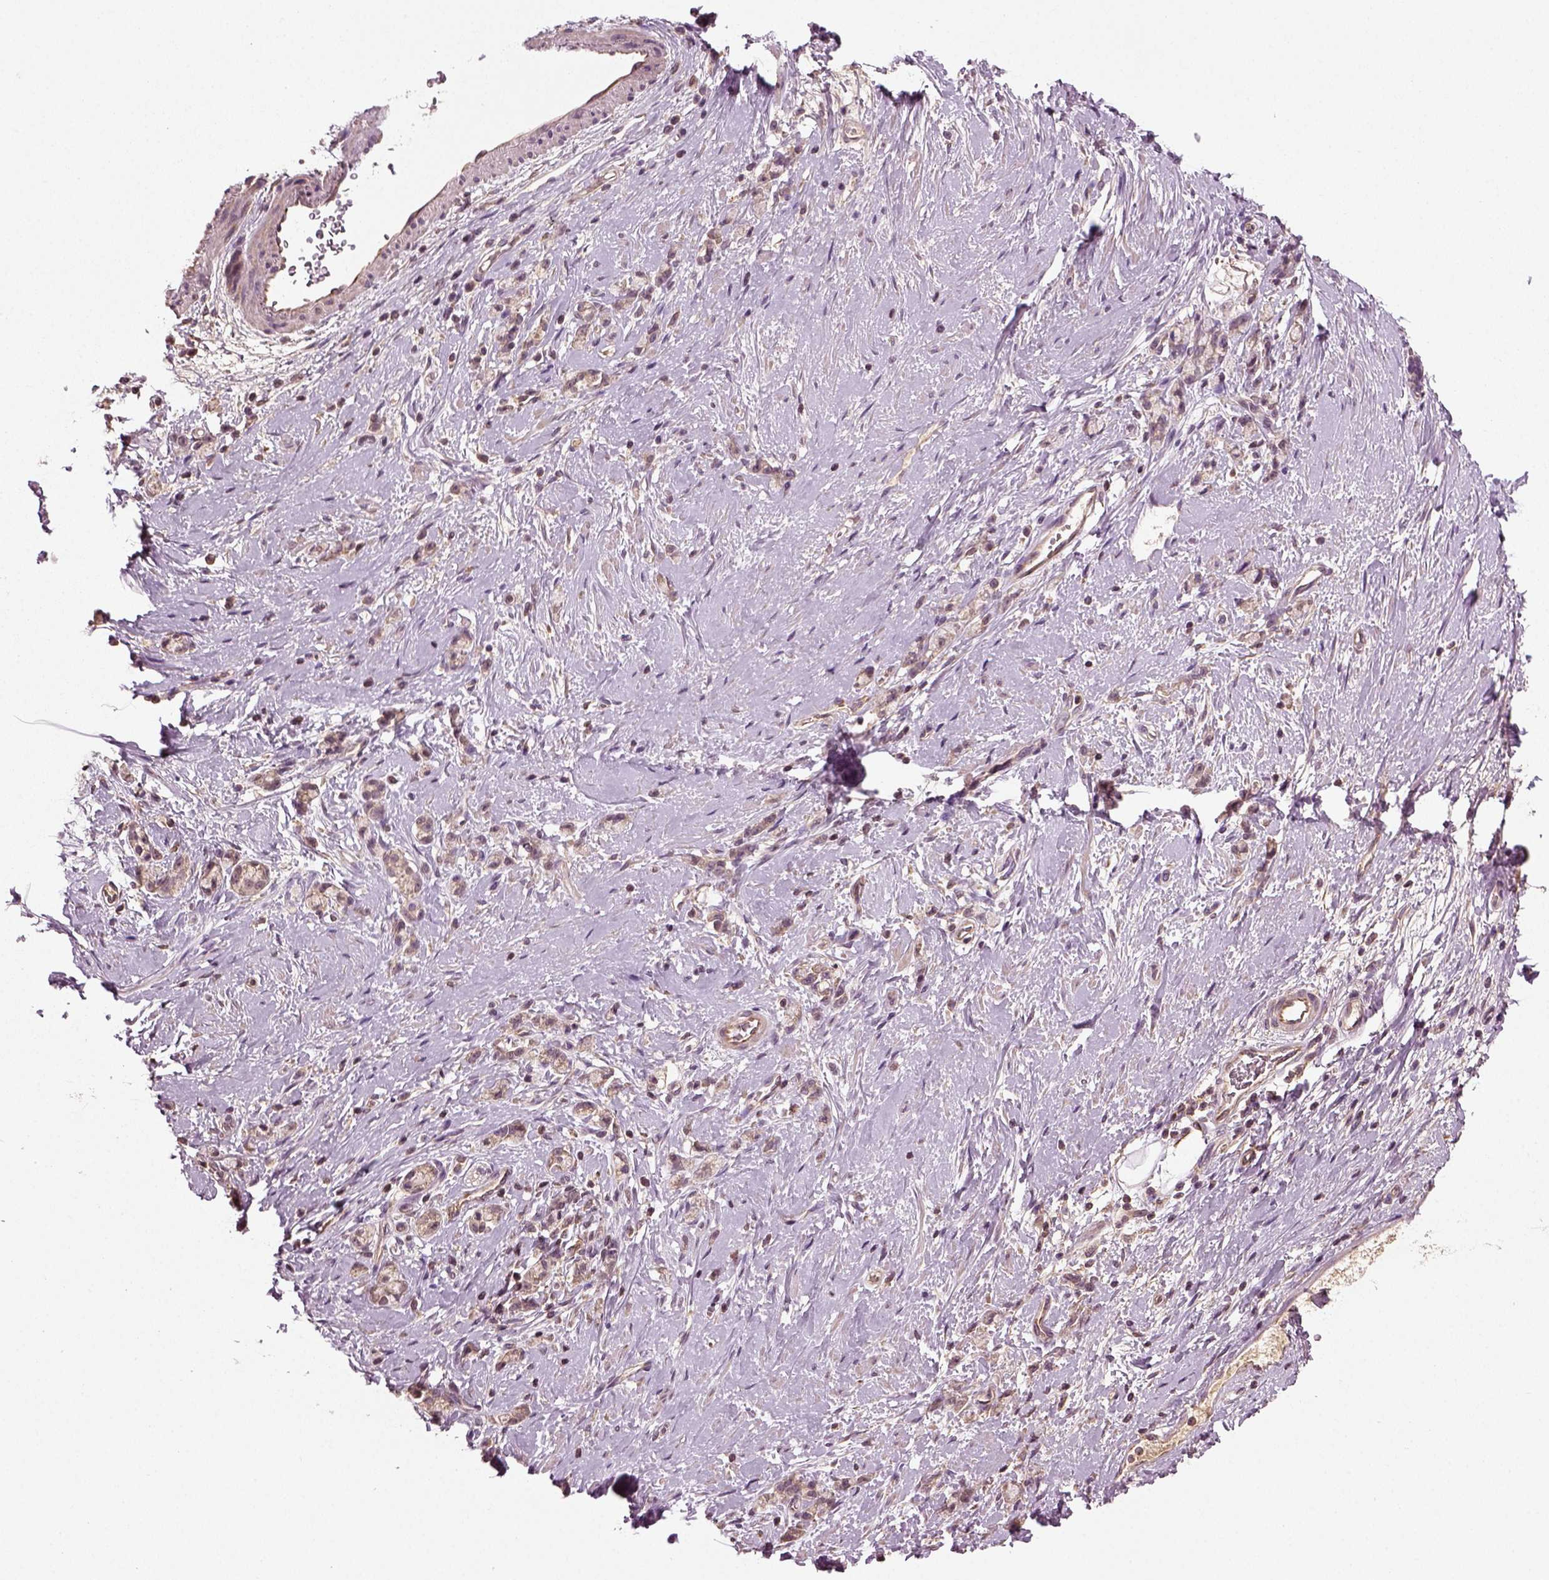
{"staining": {"intensity": "negative", "quantity": "none", "location": "none"}, "tissue": "stomach cancer", "cell_type": "Tumor cells", "image_type": "cancer", "snomed": [{"axis": "morphology", "description": "Adenocarcinoma, NOS"}, {"axis": "topography", "description": "Stomach"}], "caption": "Tumor cells are negative for protein expression in human adenocarcinoma (stomach).", "gene": "ERV3-1", "patient": {"sex": "male", "age": 58}}